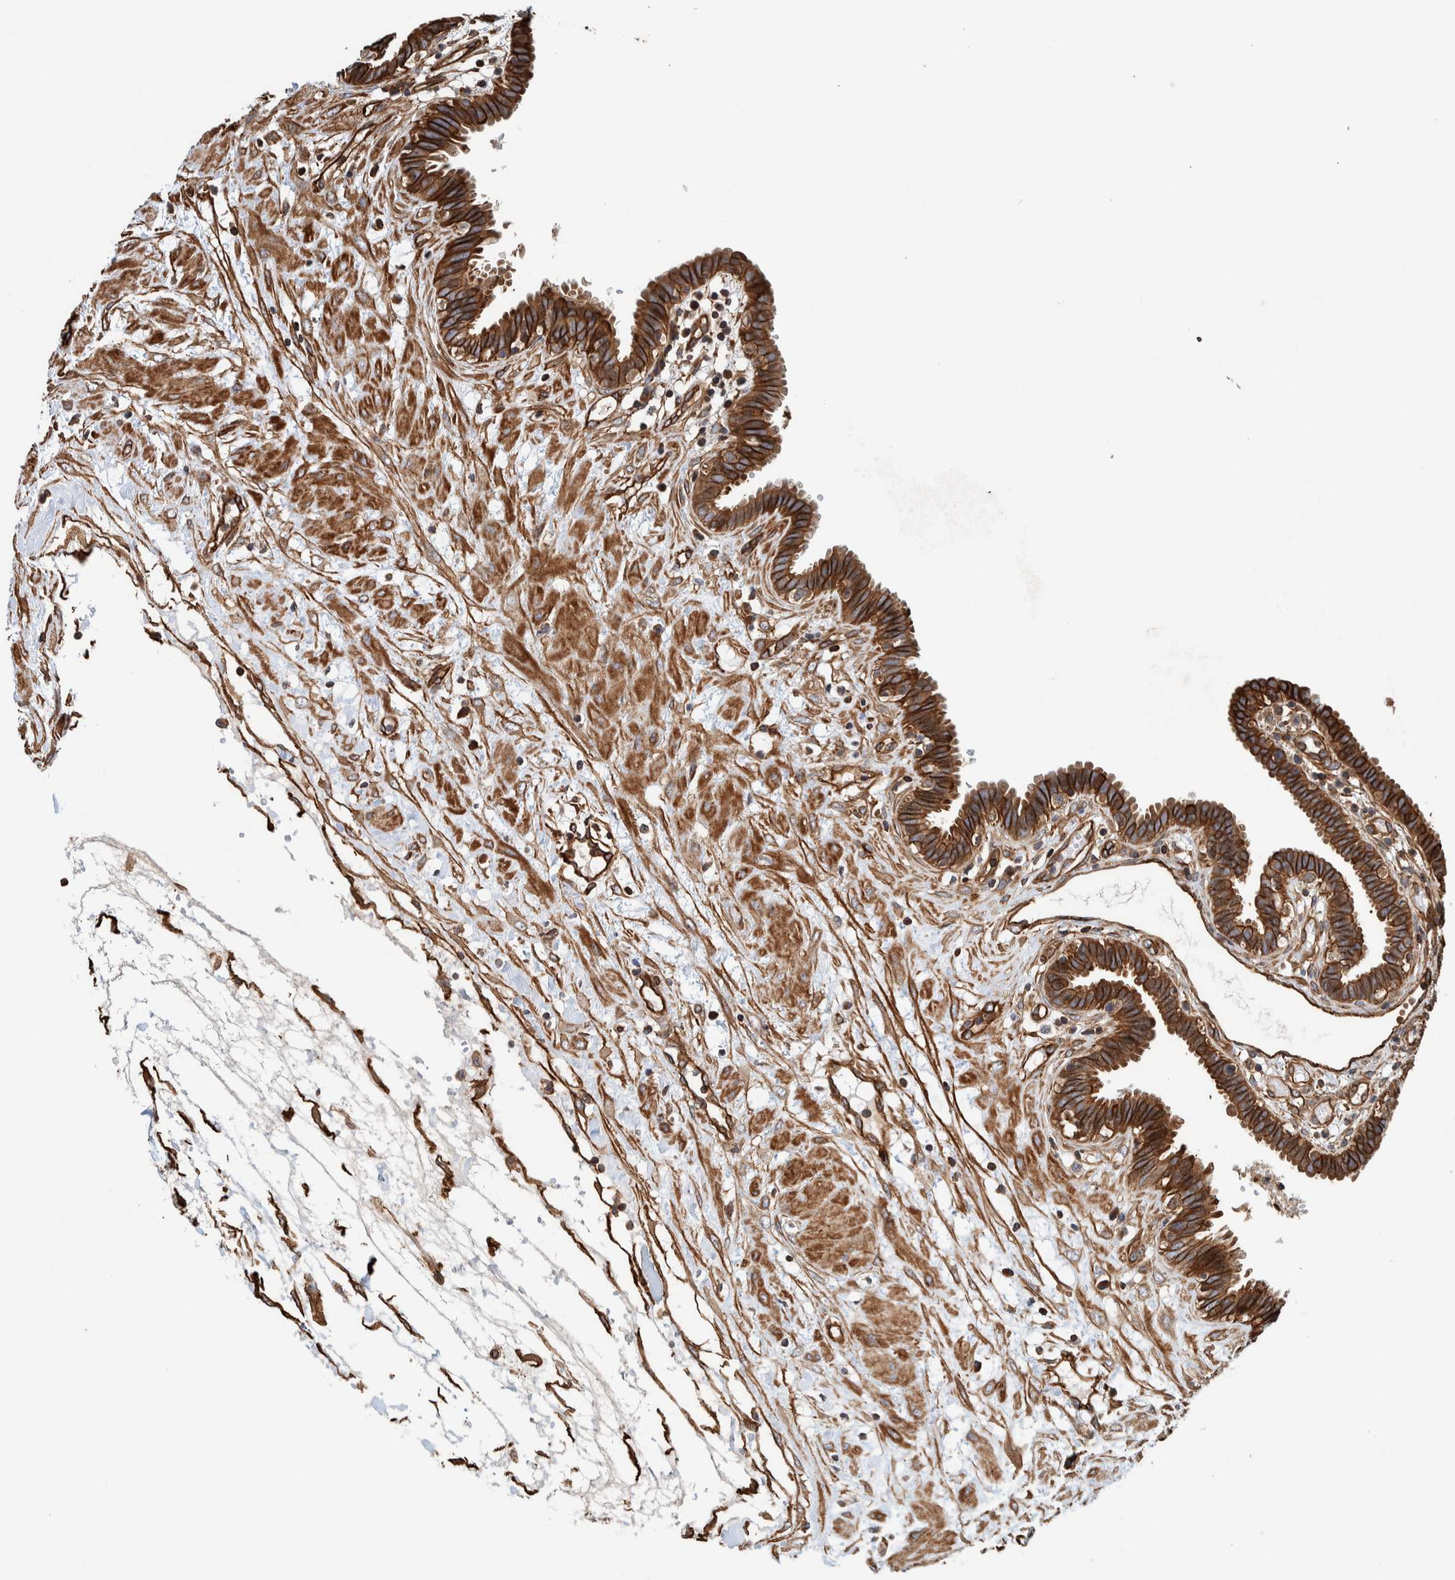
{"staining": {"intensity": "moderate", "quantity": ">75%", "location": "cytoplasmic/membranous"}, "tissue": "fallopian tube", "cell_type": "Glandular cells", "image_type": "normal", "snomed": [{"axis": "morphology", "description": "Normal tissue, NOS"}, {"axis": "topography", "description": "Fallopian tube"}, {"axis": "topography", "description": "Placenta"}], "caption": "Fallopian tube stained with DAB immunohistochemistry shows medium levels of moderate cytoplasmic/membranous expression in approximately >75% of glandular cells.", "gene": "PKD1L1", "patient": {"sex": "female", "age": 32}}